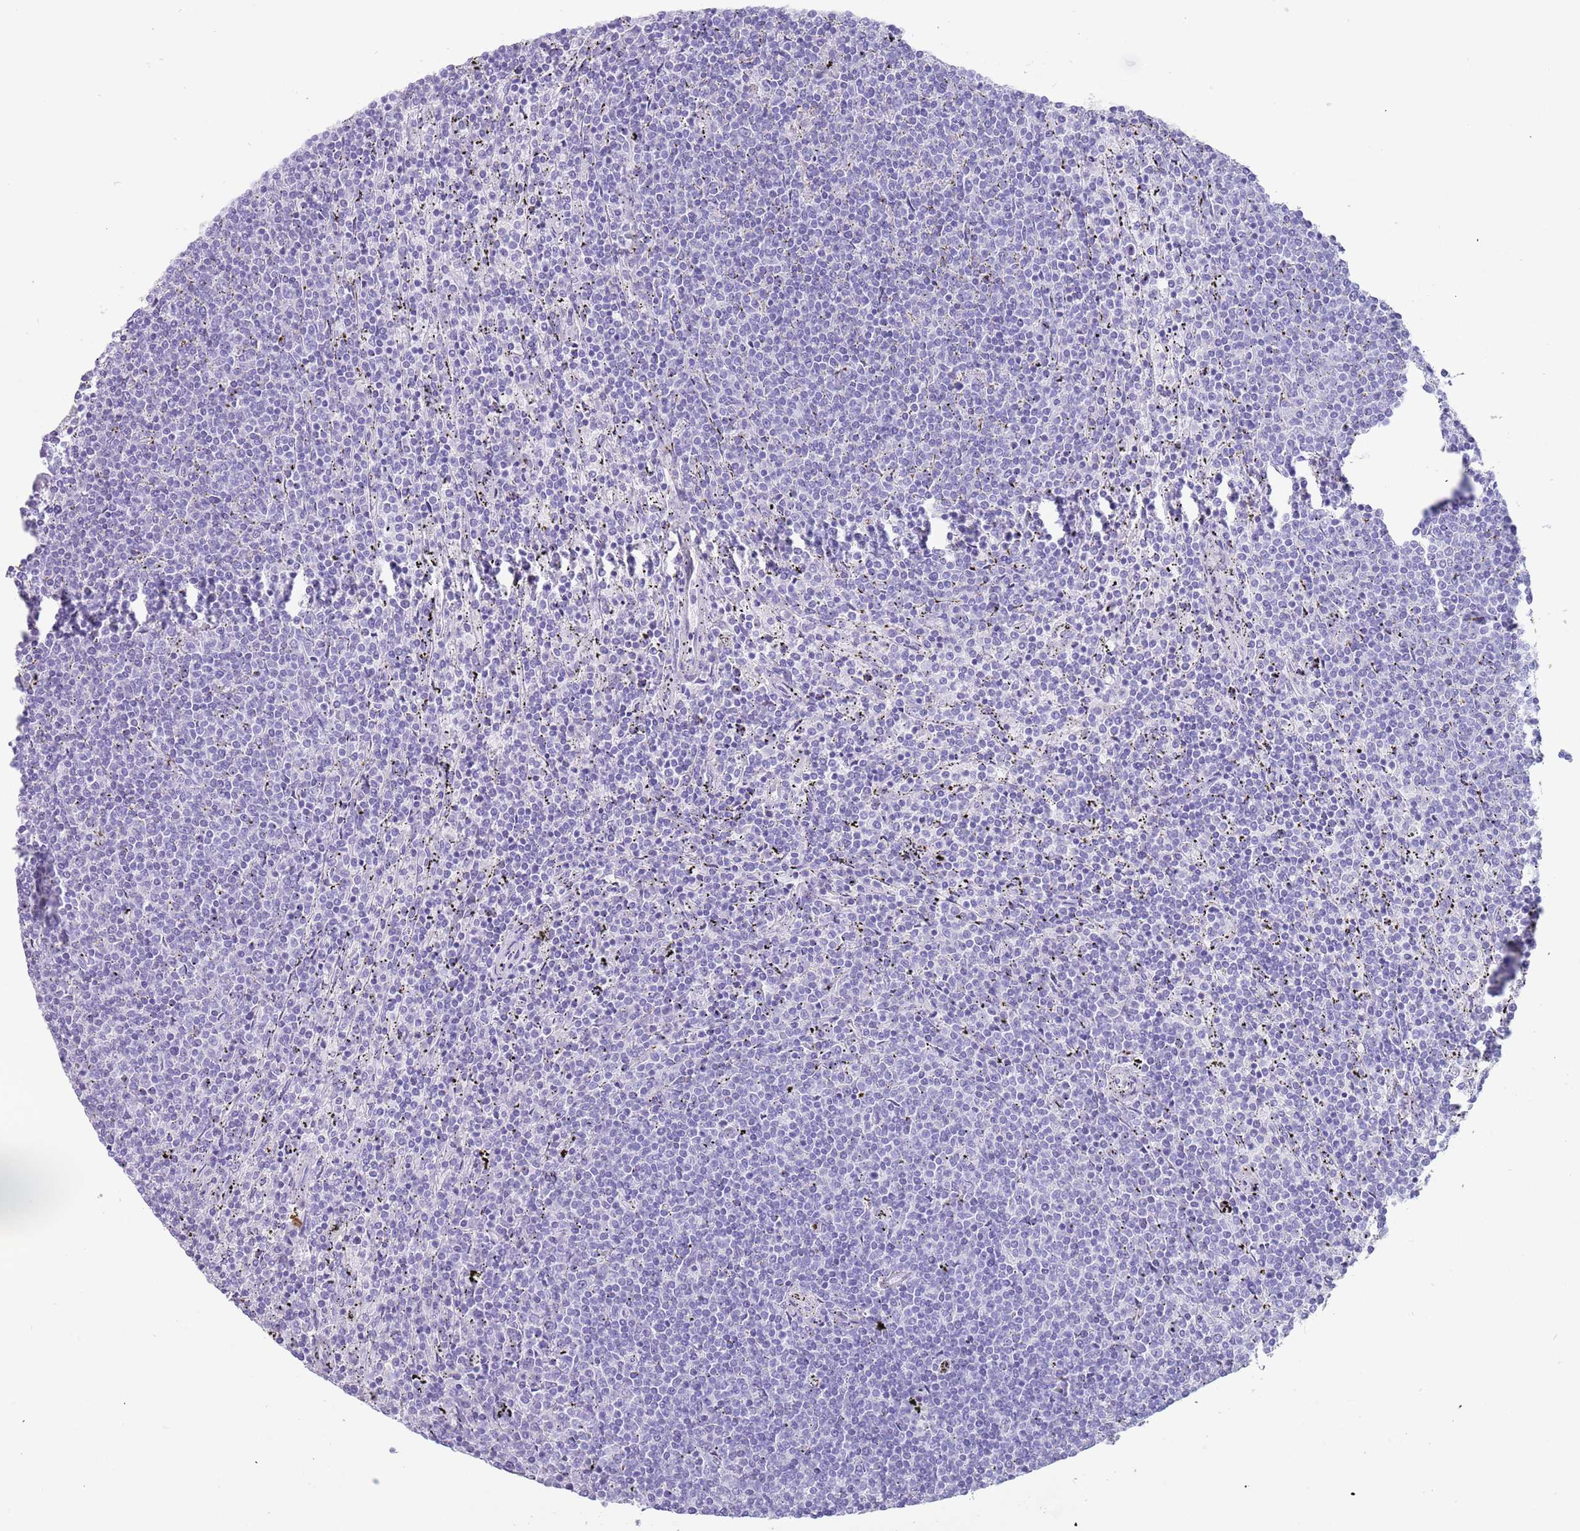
{"staining": {"intensity": "negative", "quantity": "none", "location": "none"}, "tissue": "lymphoma", "cell_type": "Tumor cells", "image_type": "cancer", "snomed": [{"axis": "morphology", "description": "Malignant lymphoma, non-Hodgkin's type, Low grade"}, {"axis": "topography", "description": "Spleen"}], "caption": "Low-grade malignant lymphoma, non-Hodgkin's type stained for a protein using immunohistochemistry (IHC) demonstrates no expression tumor cells.", "gene": "MYADML2", "patient": {"sex": "female", "age": 50}}